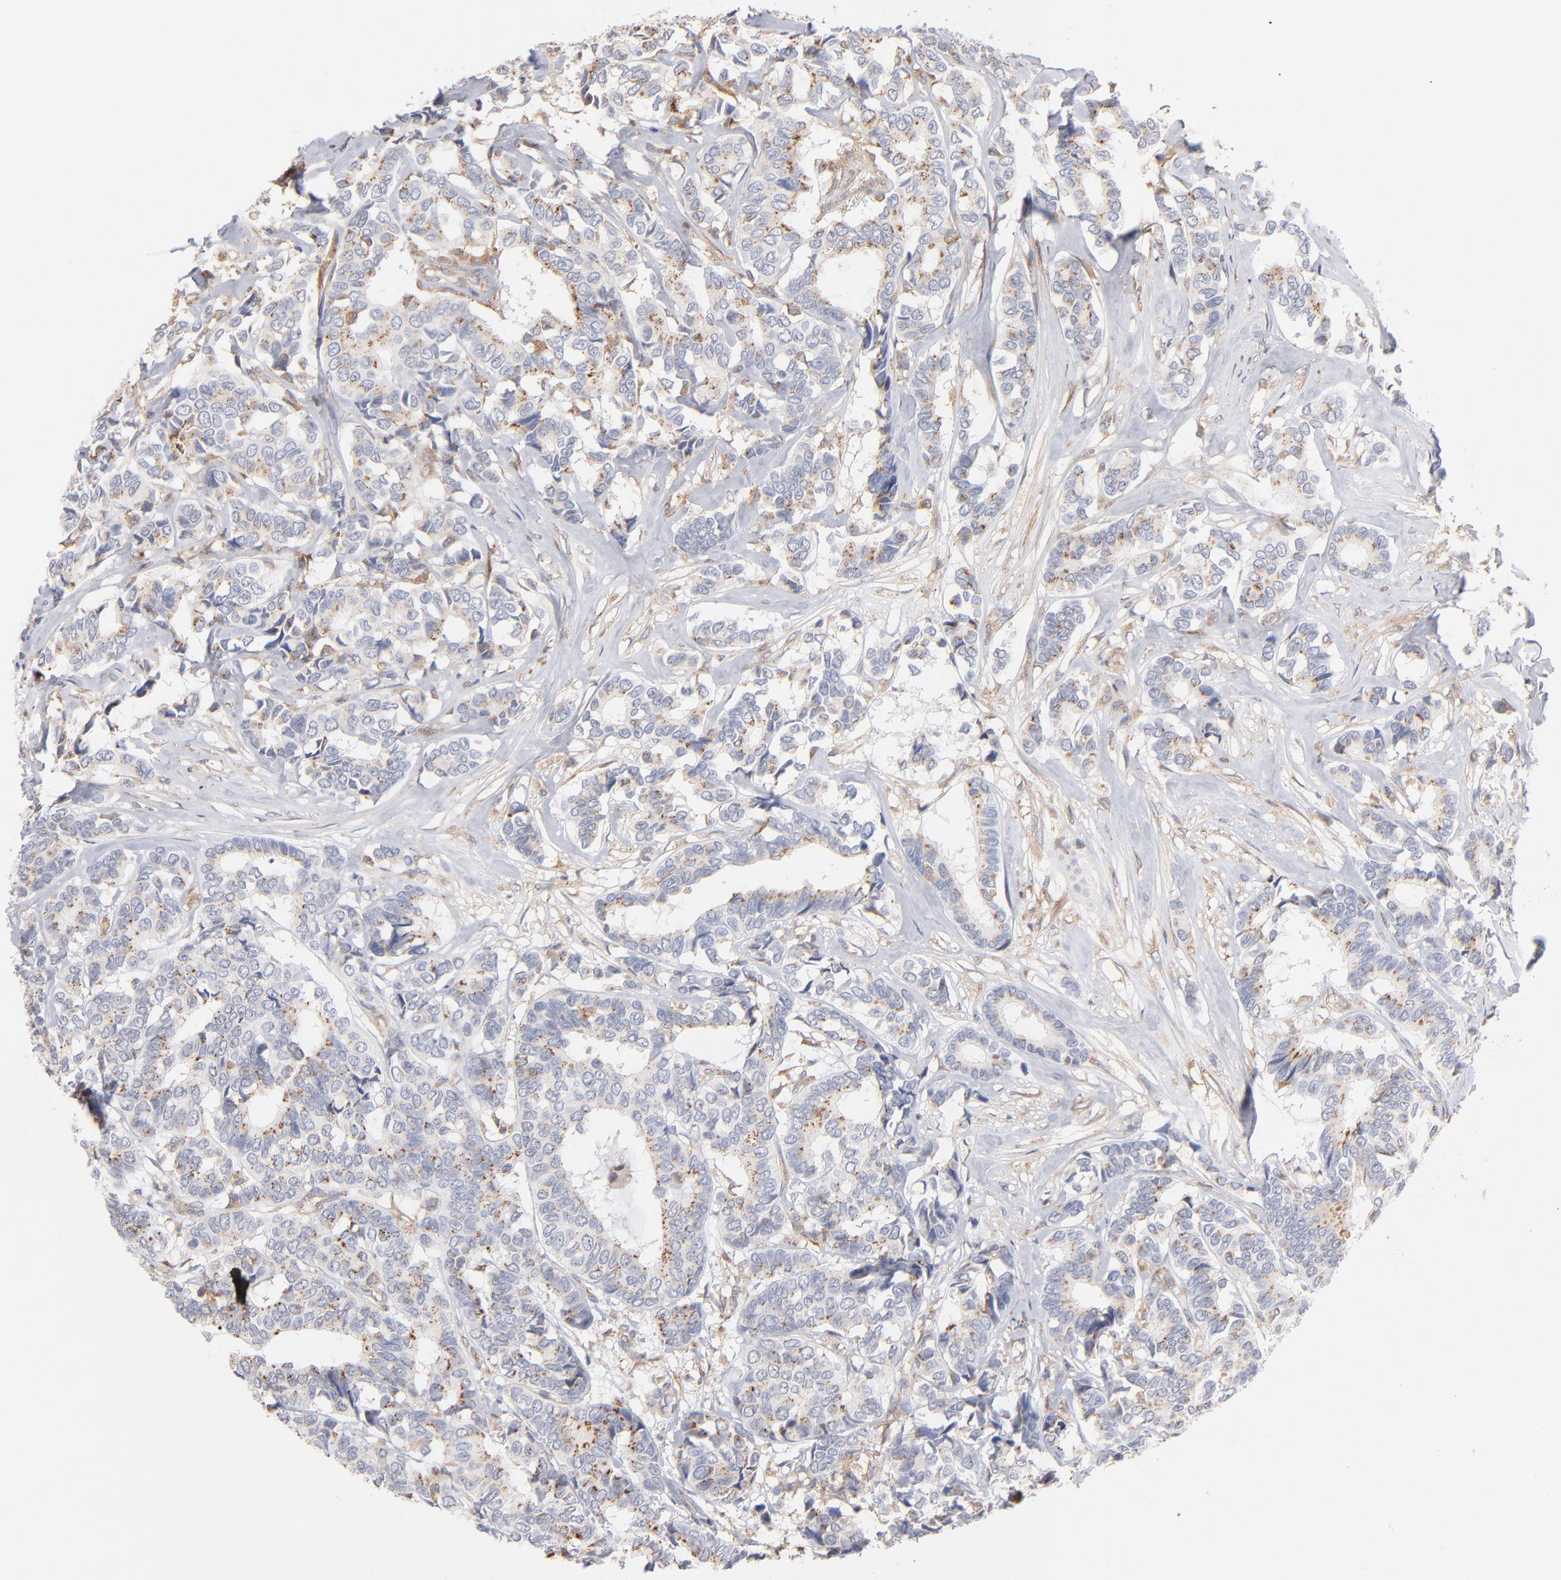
{"staining": {"intensity": "weak", "quantity": "25%-75%", "location": "cytoplasmic/membranous"}, "tissue": "breast cancer", "cell_type": "Tumor cells", "image_type": "cancer", "snomed": [{"axis": "morphology", "description": "Duct carcinoma"}, {"axis": "topography", "description": "Breast"}], "caption": "Protein expression analysis of human breast invasive ductal carcinoma reveals weak cytoplasmic/membranous staining in approximately 25%-75% of tumor cells.", "gene": "WIPF1", "patient": {"sex": "female", "age": 87}}